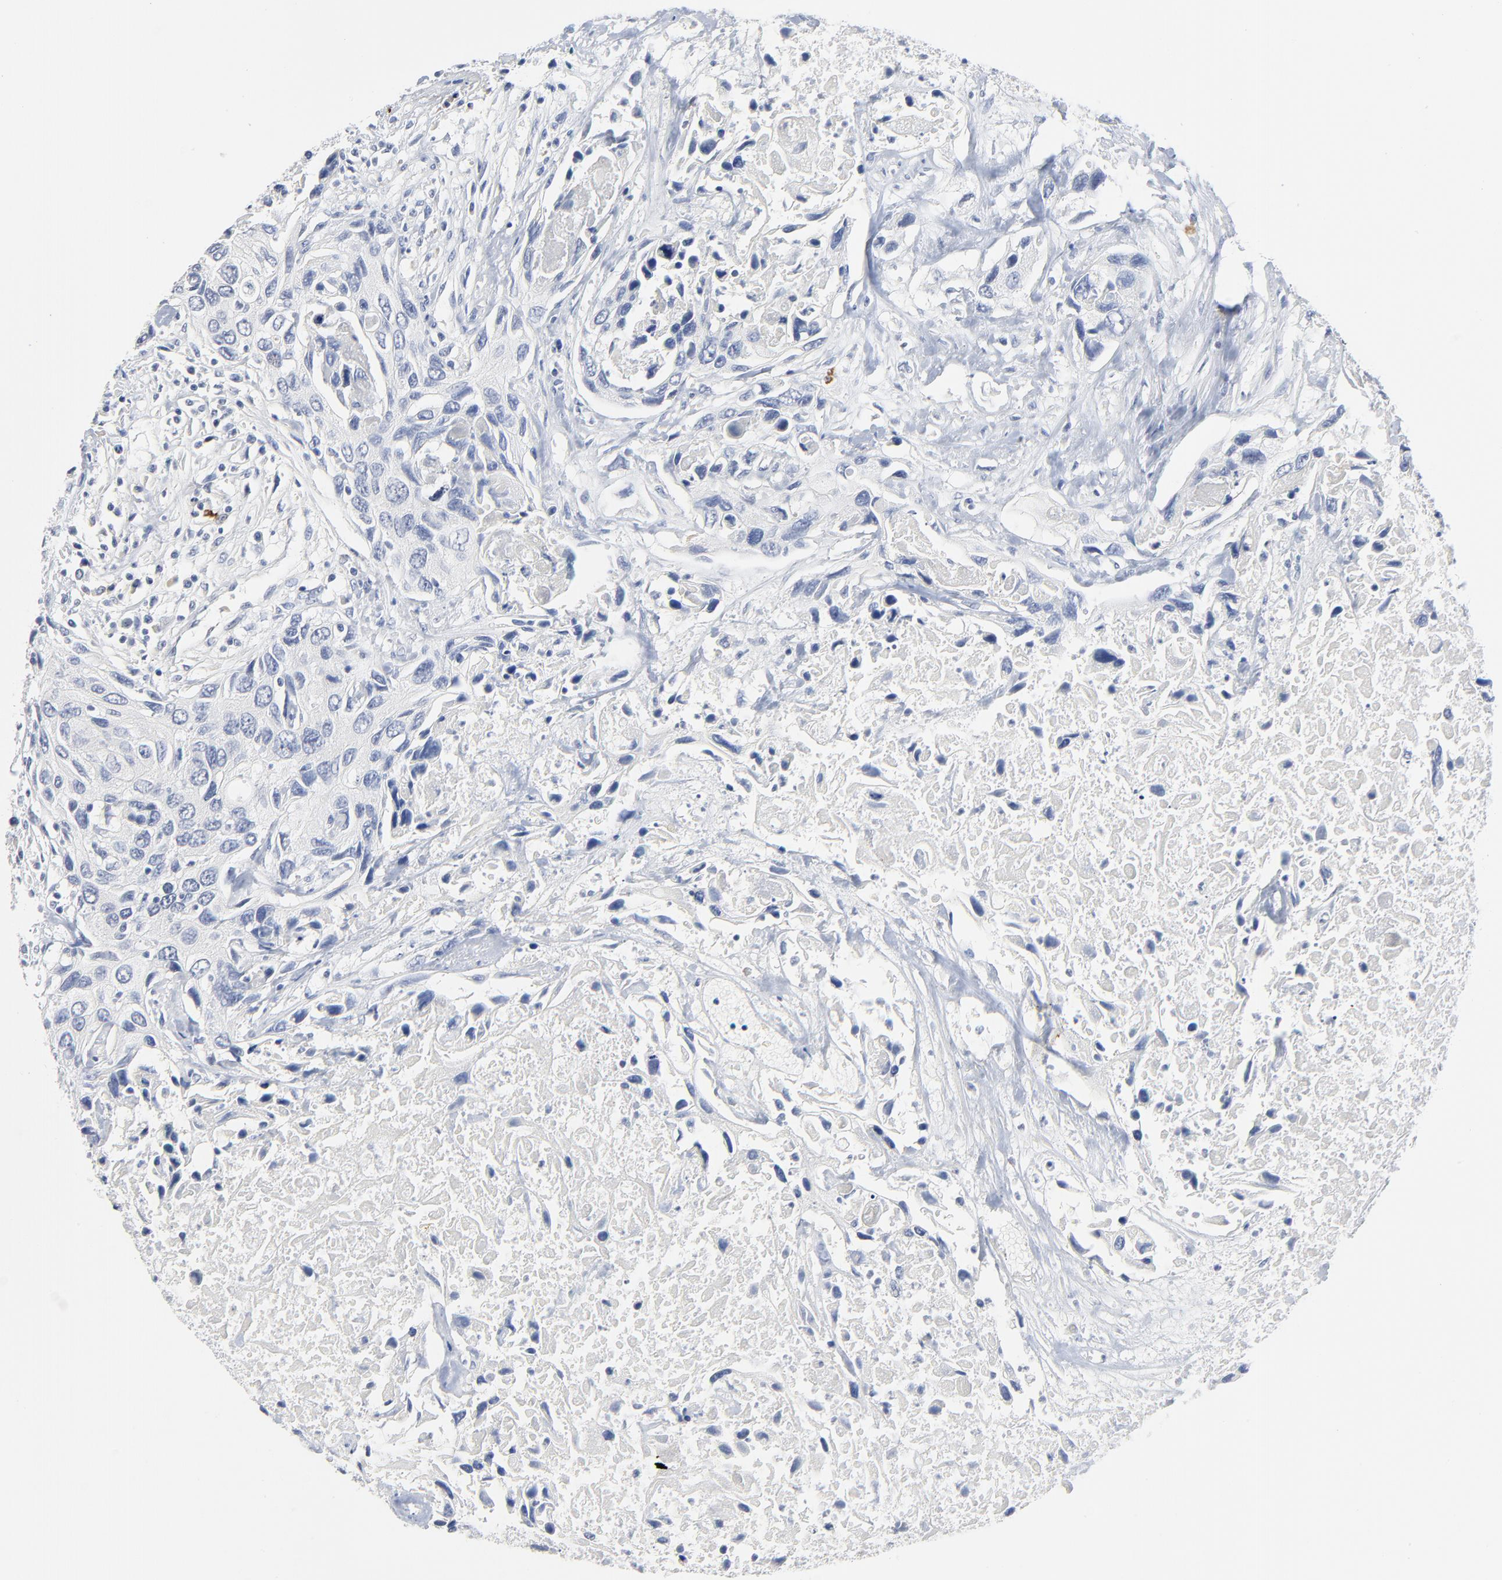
{"staining": {"intensity": "negative", "quantity": "none", "location": "none"}, "tissue": "urothelial cancer", "cell_type": "Tumor cells", "image_type": "cancer", "snomed": [{"axis": "morphology", "description": "Urothelial carcinoma, High grade"}, {"axis": "topography", "description": "Urinary bladder"}], "caption": "High-grade urothelial carcinoma was stained to show a protein in brown. There is no significant expression in tumor cells.", "gene": "FBXL5", "patient": {"sex": "male", "age": 71}}